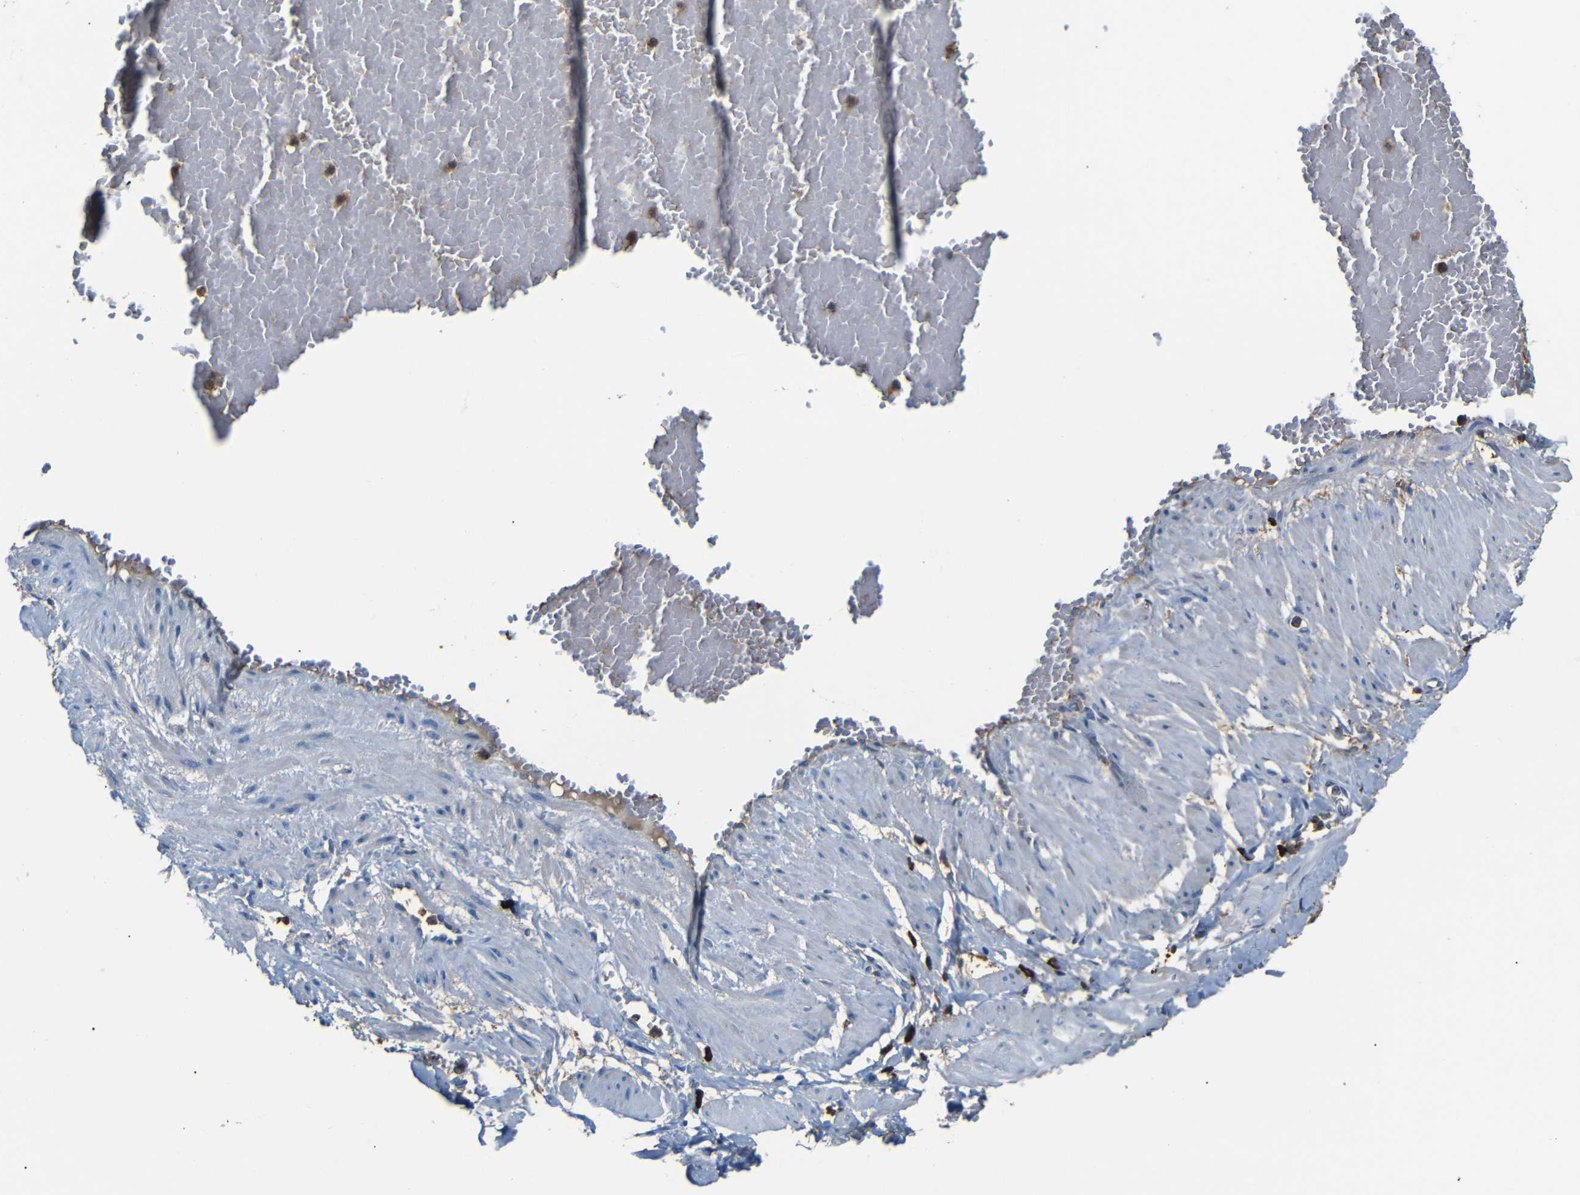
{"staining": {"intensity": "negative", "quantity": "none", "location": "none"}, "tissue": "adipose tissue", "cell_type": "Adipocytes", "image_type": "normal", "snomed": [{"axis": "morphology", "description": "Normal tissue, NOS"}, {"axis": "topography", "description": "Soft tissue"}, {"axis": "topography", "description": "Vascular tissue"}], "caption": "Immunohistochemical staining of benign adipose tissue displays no significant positivity in adipocytes. (Immunohistochemistry, brightfield microscopy, high magnification).", "gene": "SERPINA1", "patient": {"sex": "female", "age": 35}}